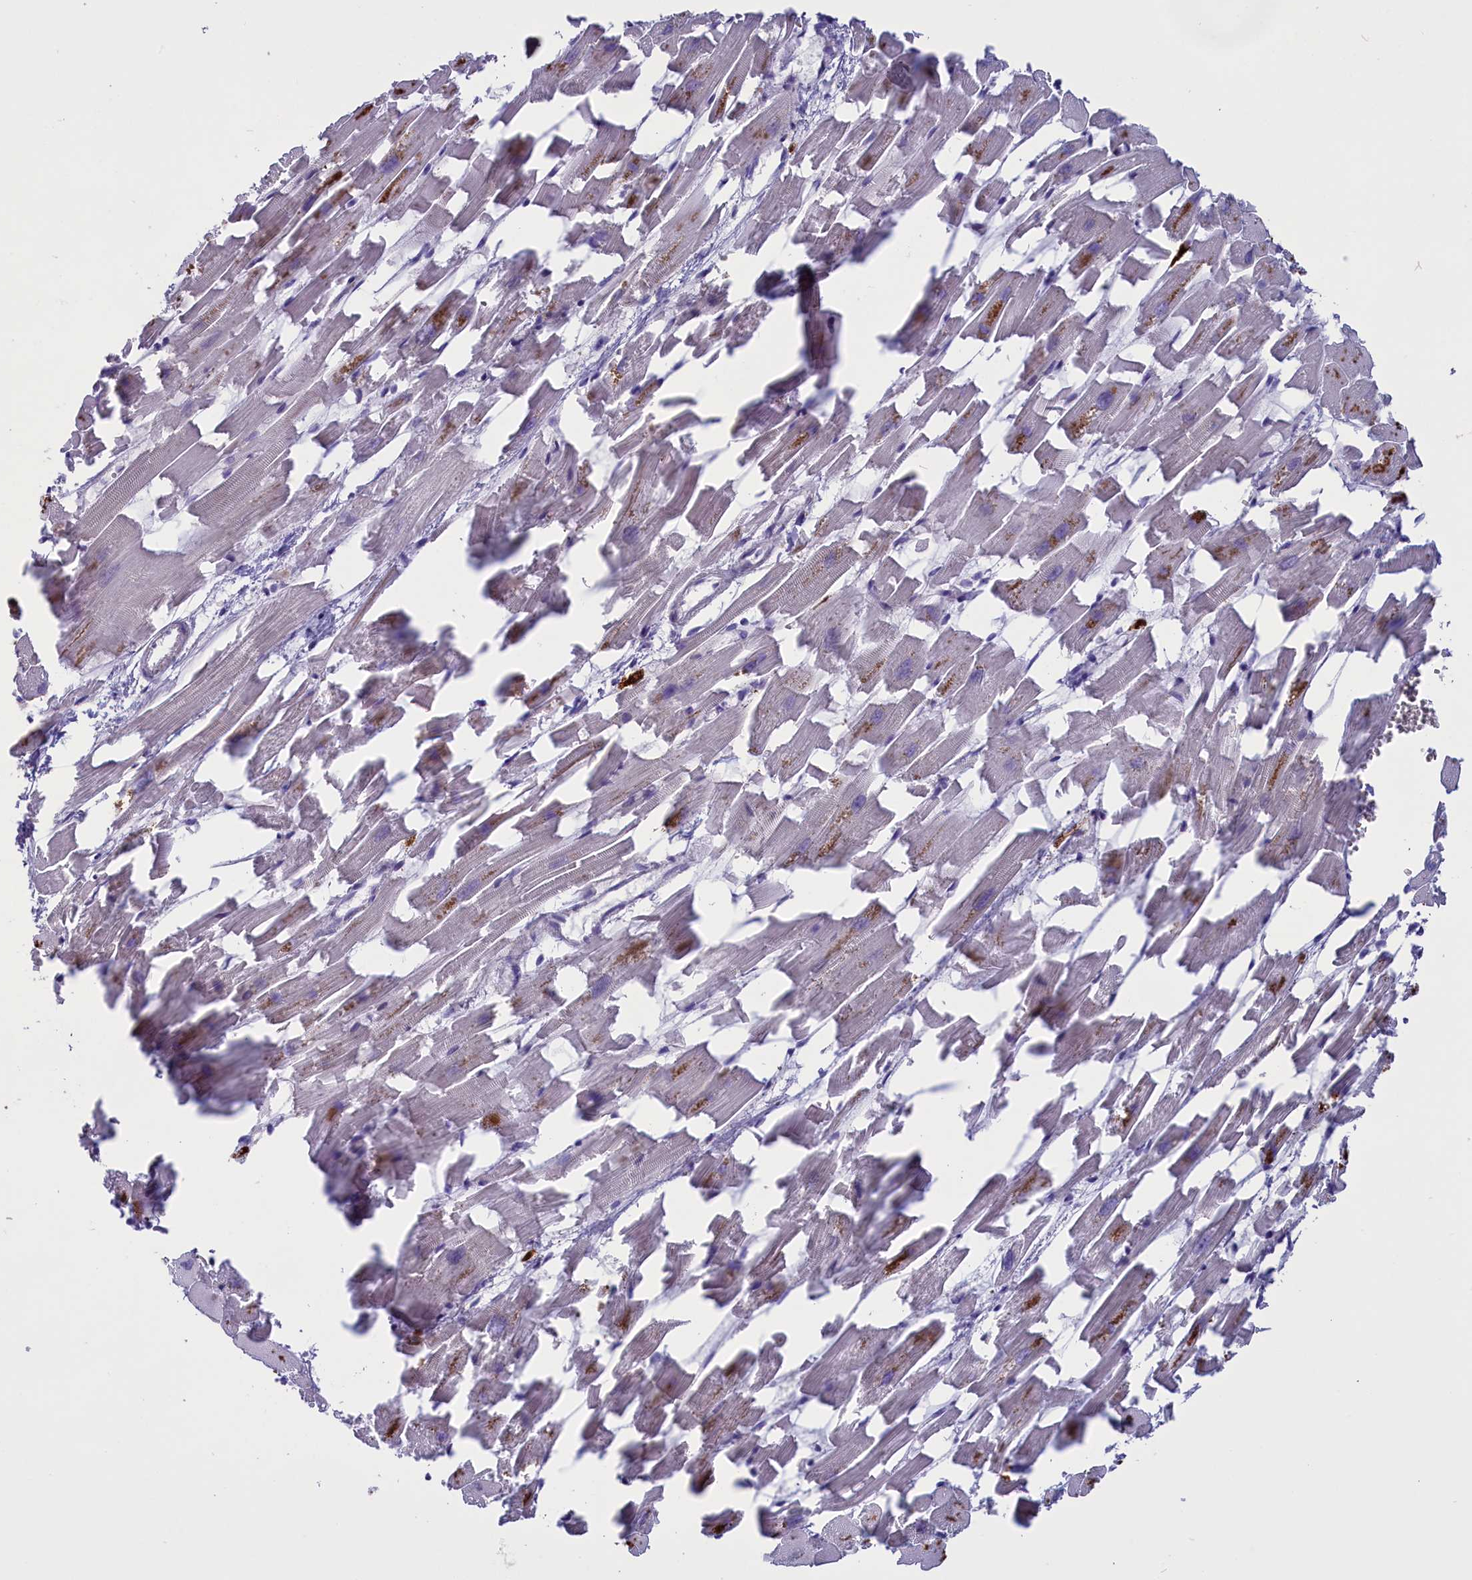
{"staining": {"intensity": "moderate", "quantity": "<25%", "location": "cytoplasmic/membranous"}, "tissue": "heart muscle", "cell_type": "Cardiomyocytes", "image_type": "normal", "snomed": [{"axis": "morphology", "description": "Normal tissue, NOS"}, {"axis": "topography", "description": "Heart"}], "caption": "The micrograph shows immunohistochemical staining of unremarkable heart muscle. There is moderate cytoplasmic/membranous staining is present in about <25% of cardiomyocytes.", "gene": "ENPP6", "patient": {"sex": "female", "age": 64}}